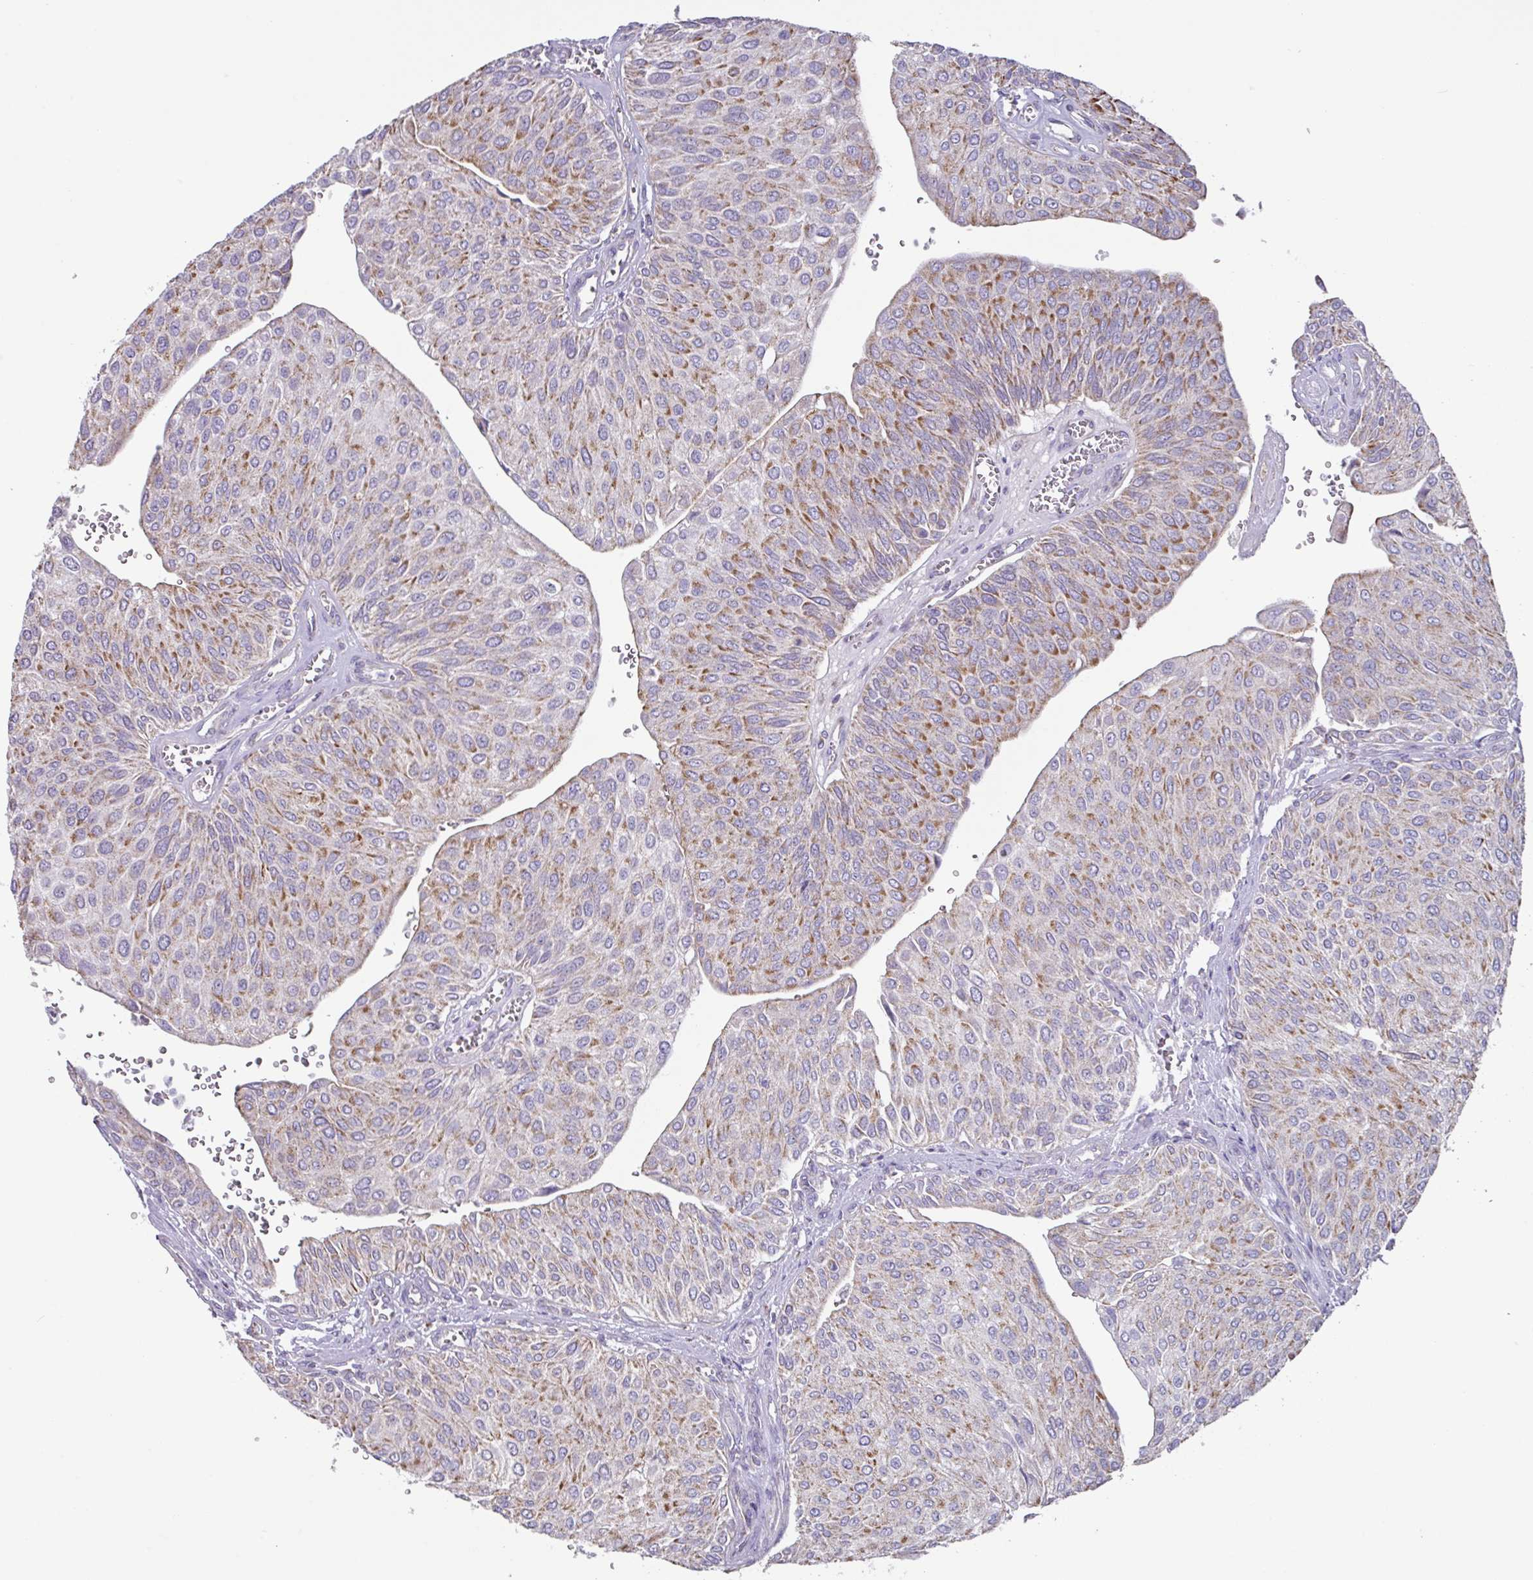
{"staining": {"intensity": "moderate", "quantity": "25%-75%", "location": "cytoplasmic/membranous"}, "tissue": "urothelial cancer", "cell_type": "Tumor cells", "image_type": "cancer", "snomed": [{"axis": "morphology", "description": "Urothelial carcinoma, NOS"}, {"axis": "topography", "description": "Urinary bladder"}], "caption": "DAB immunohistochemical staining of transitional cell carcinoma reveals moderate cytoplasmic/membranous protein staining in approximately 25%-75% of tumor cells. The staining was performed using DAB (3,3'-diaminobenzidine) to visualize the protein expression in brown, while the nuclei were stained in blue with hematoxylin (Magnification: 20x).", "gene": "MT-ND4", "patient": {"sex": "male", "age": 67}}